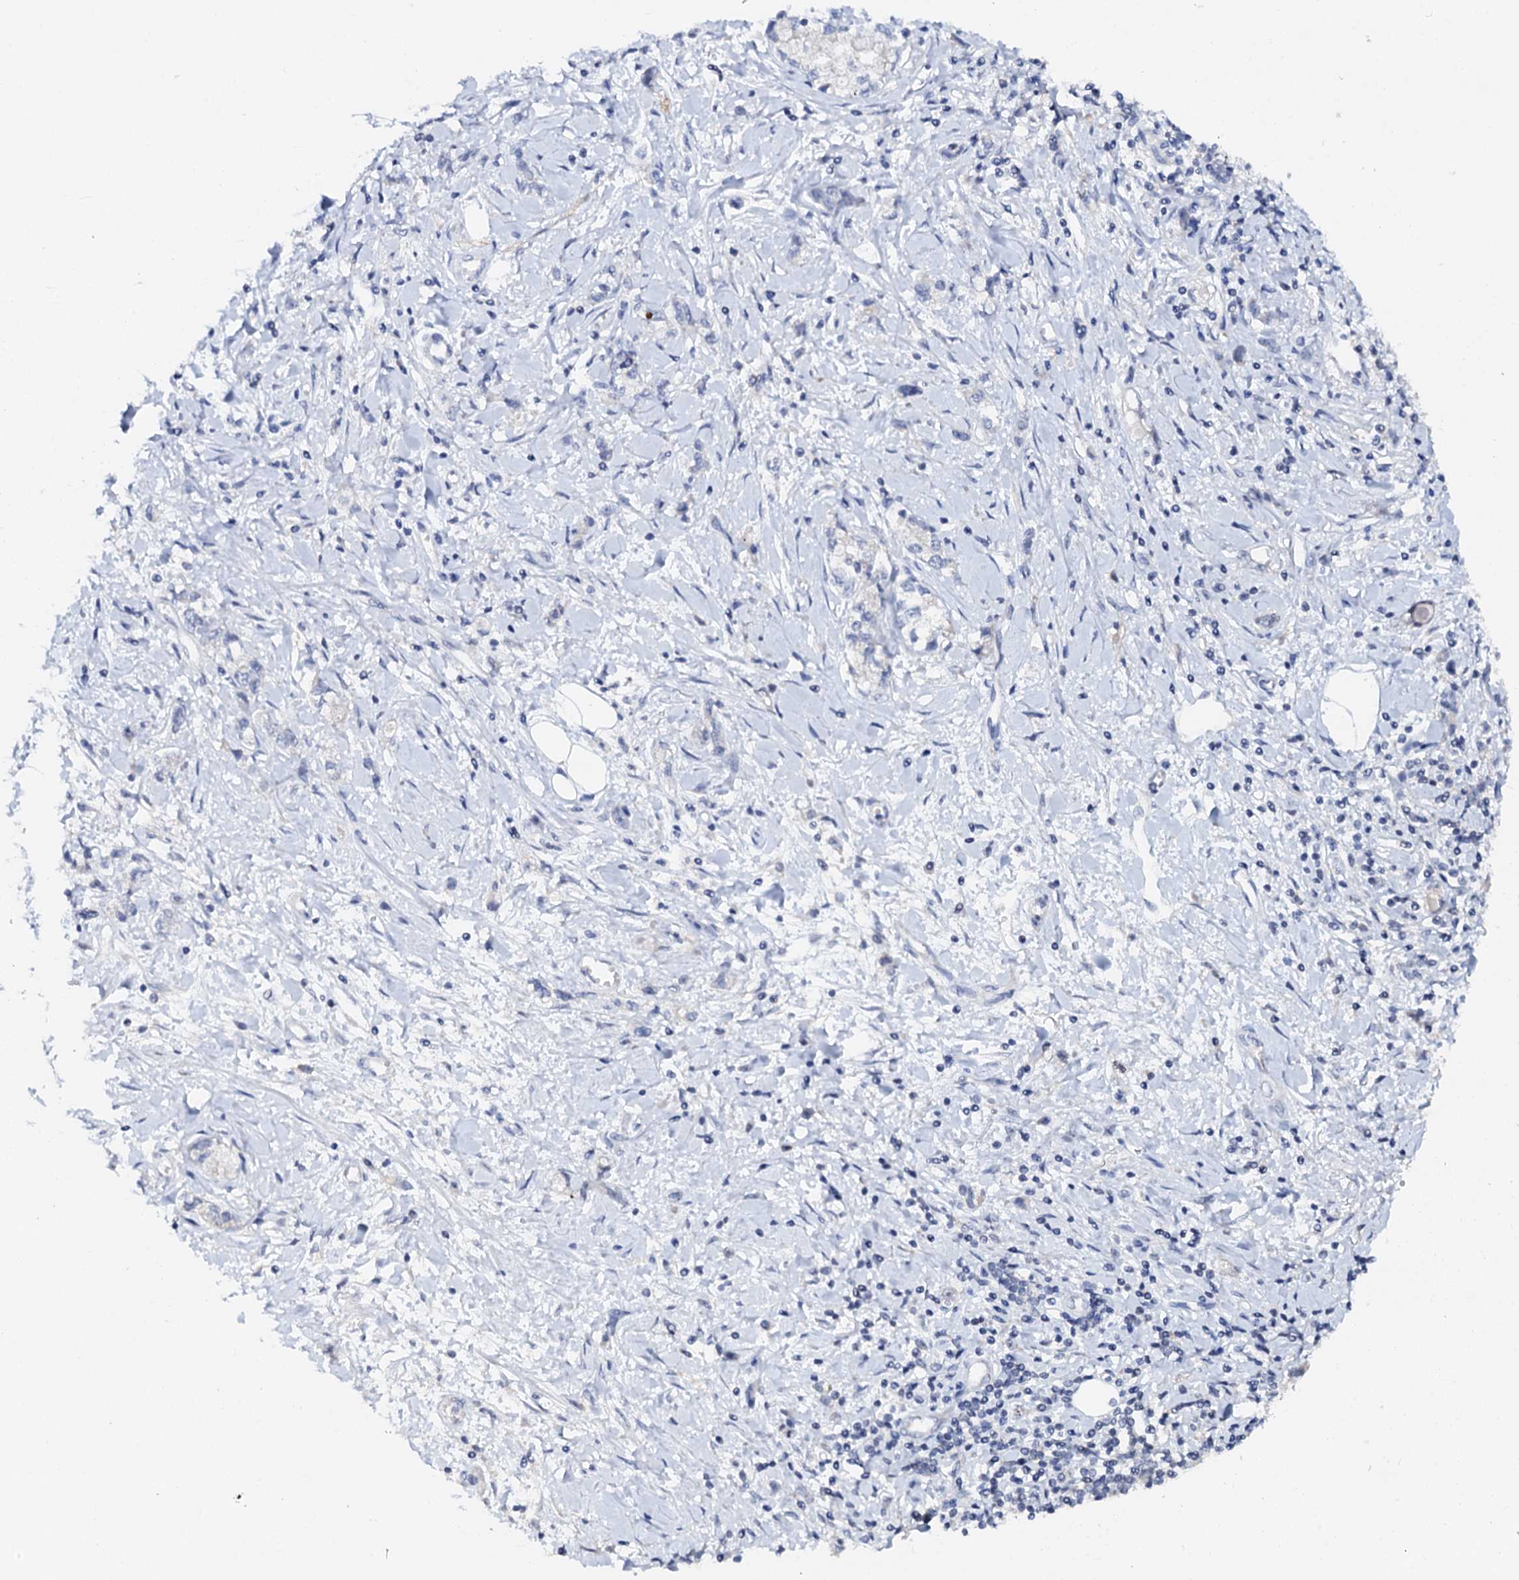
{"staining": {"intensity": "negative", "quantity": "none", "location": "none"}, "tissue": "stomach cancer", "cell_type": "Tumor cells", "image_type": "cancer", "snomed": [{"axis": "morphology", "description": "Adenocarcinoma, NOS"}, {"axis": "topography", "description": "Stomach"}], "caption": "Immunohistochemistry of adenocarcinoma (stomach) exhibits no expression in tumor cells.", "gene": "NALF1", "patient": {"sex": "female", "age": 76}}